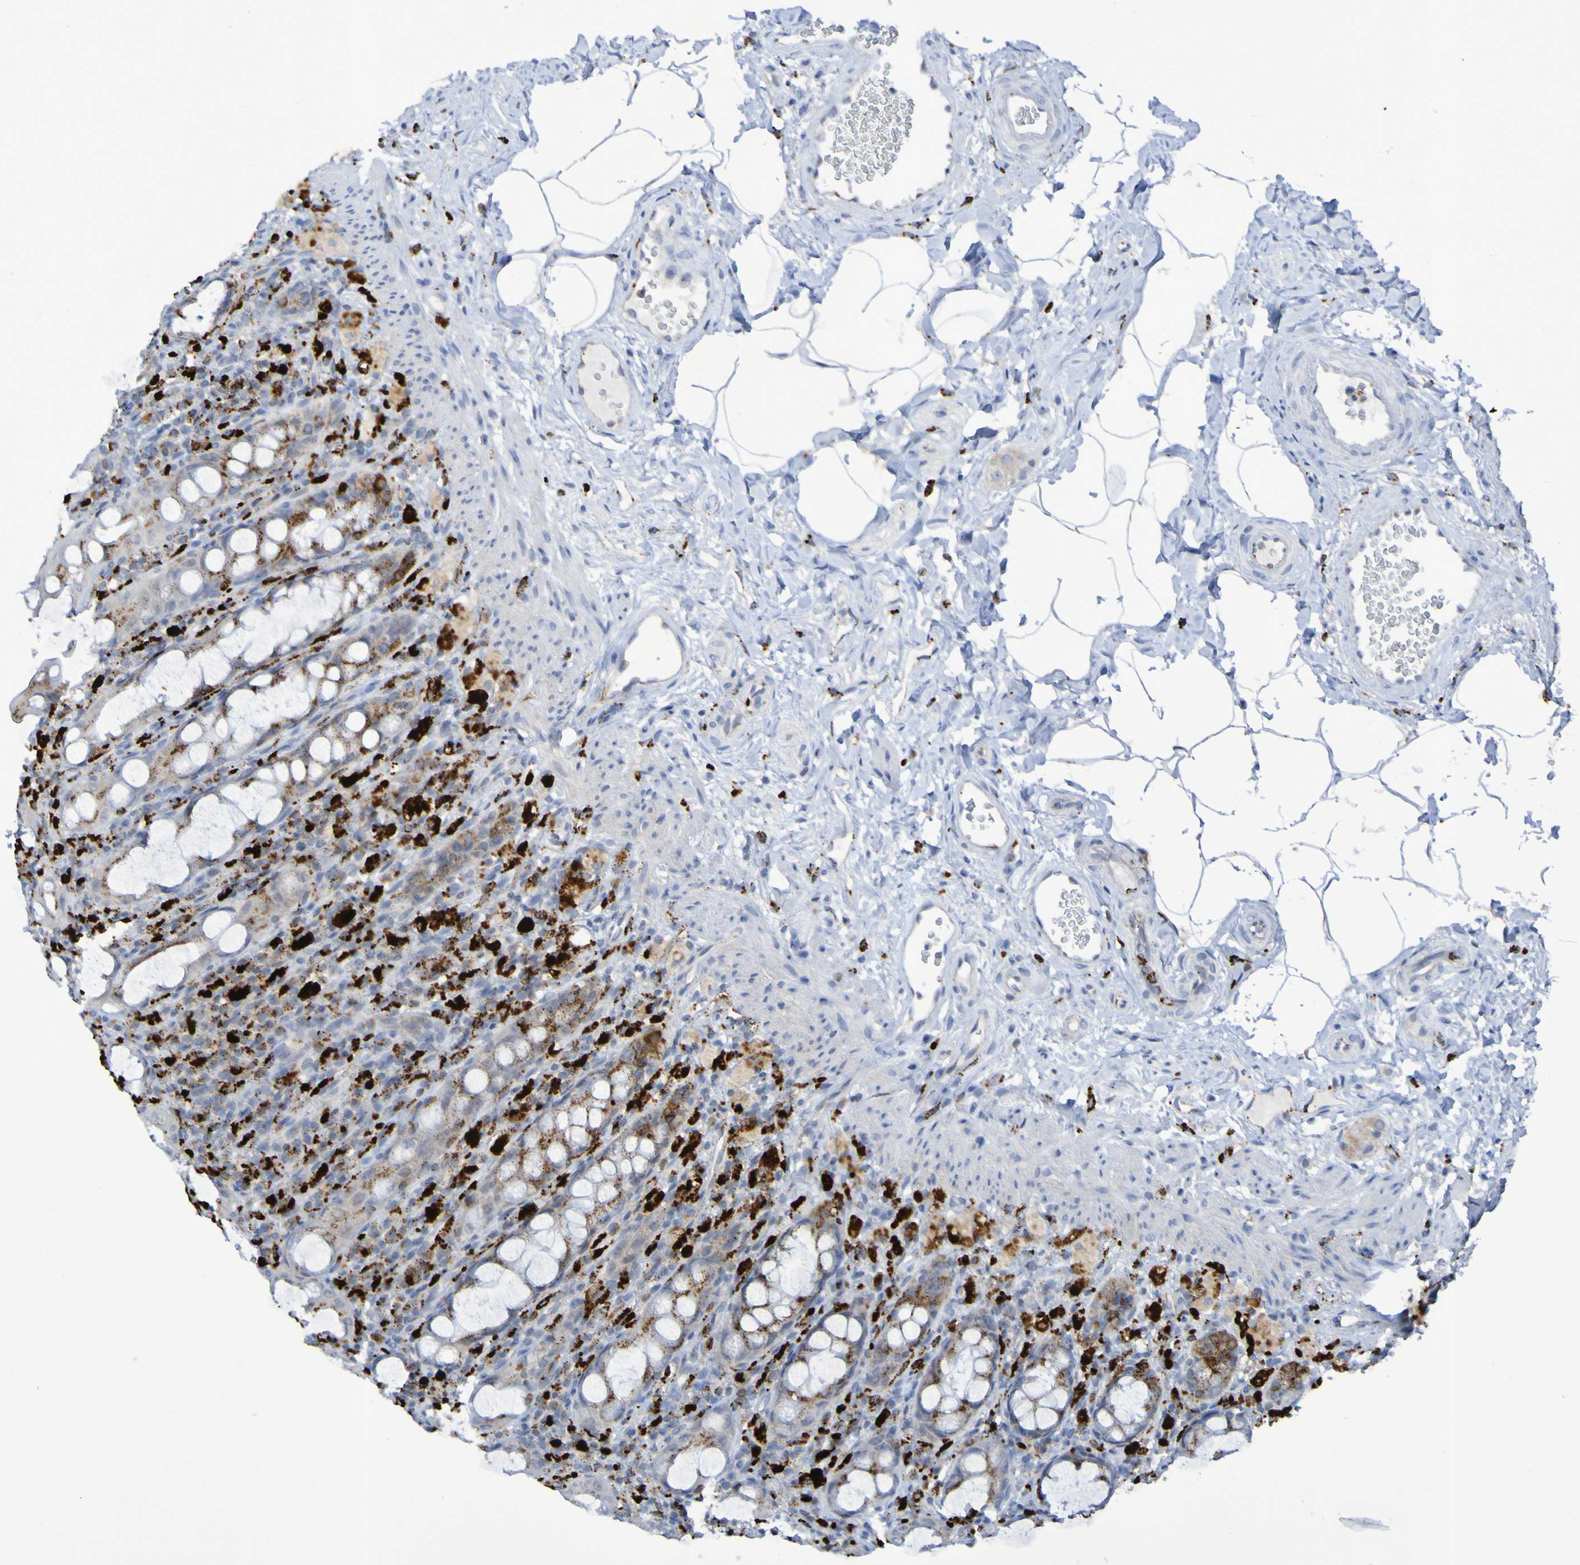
{"staining": {"intensity": "moderate", "quantity": "<25%", "location": "cytoplasmic/membranous"}, "tissue": "rectum", "cell_type": "Glandular cells", "image_type": "normal", "snomed": [{"axis": "morphology", "description": "Normal tissue, NOS"}, {"axis": "topography", "description": "Rectum"}], "caption": "IHC (DAB (3,3'-diaminobenzidine)) staining of normal rectum demonstrates moderate cytoplasmic/membranous protein positivity in approximately <25% of glandular cells. (Stains: DAB in brown, nuclei in blue, Microscopy: brightfield microscopy at high magnification).", "gene": "TPH1", "patient": {"sex": "male", "age": 44}}